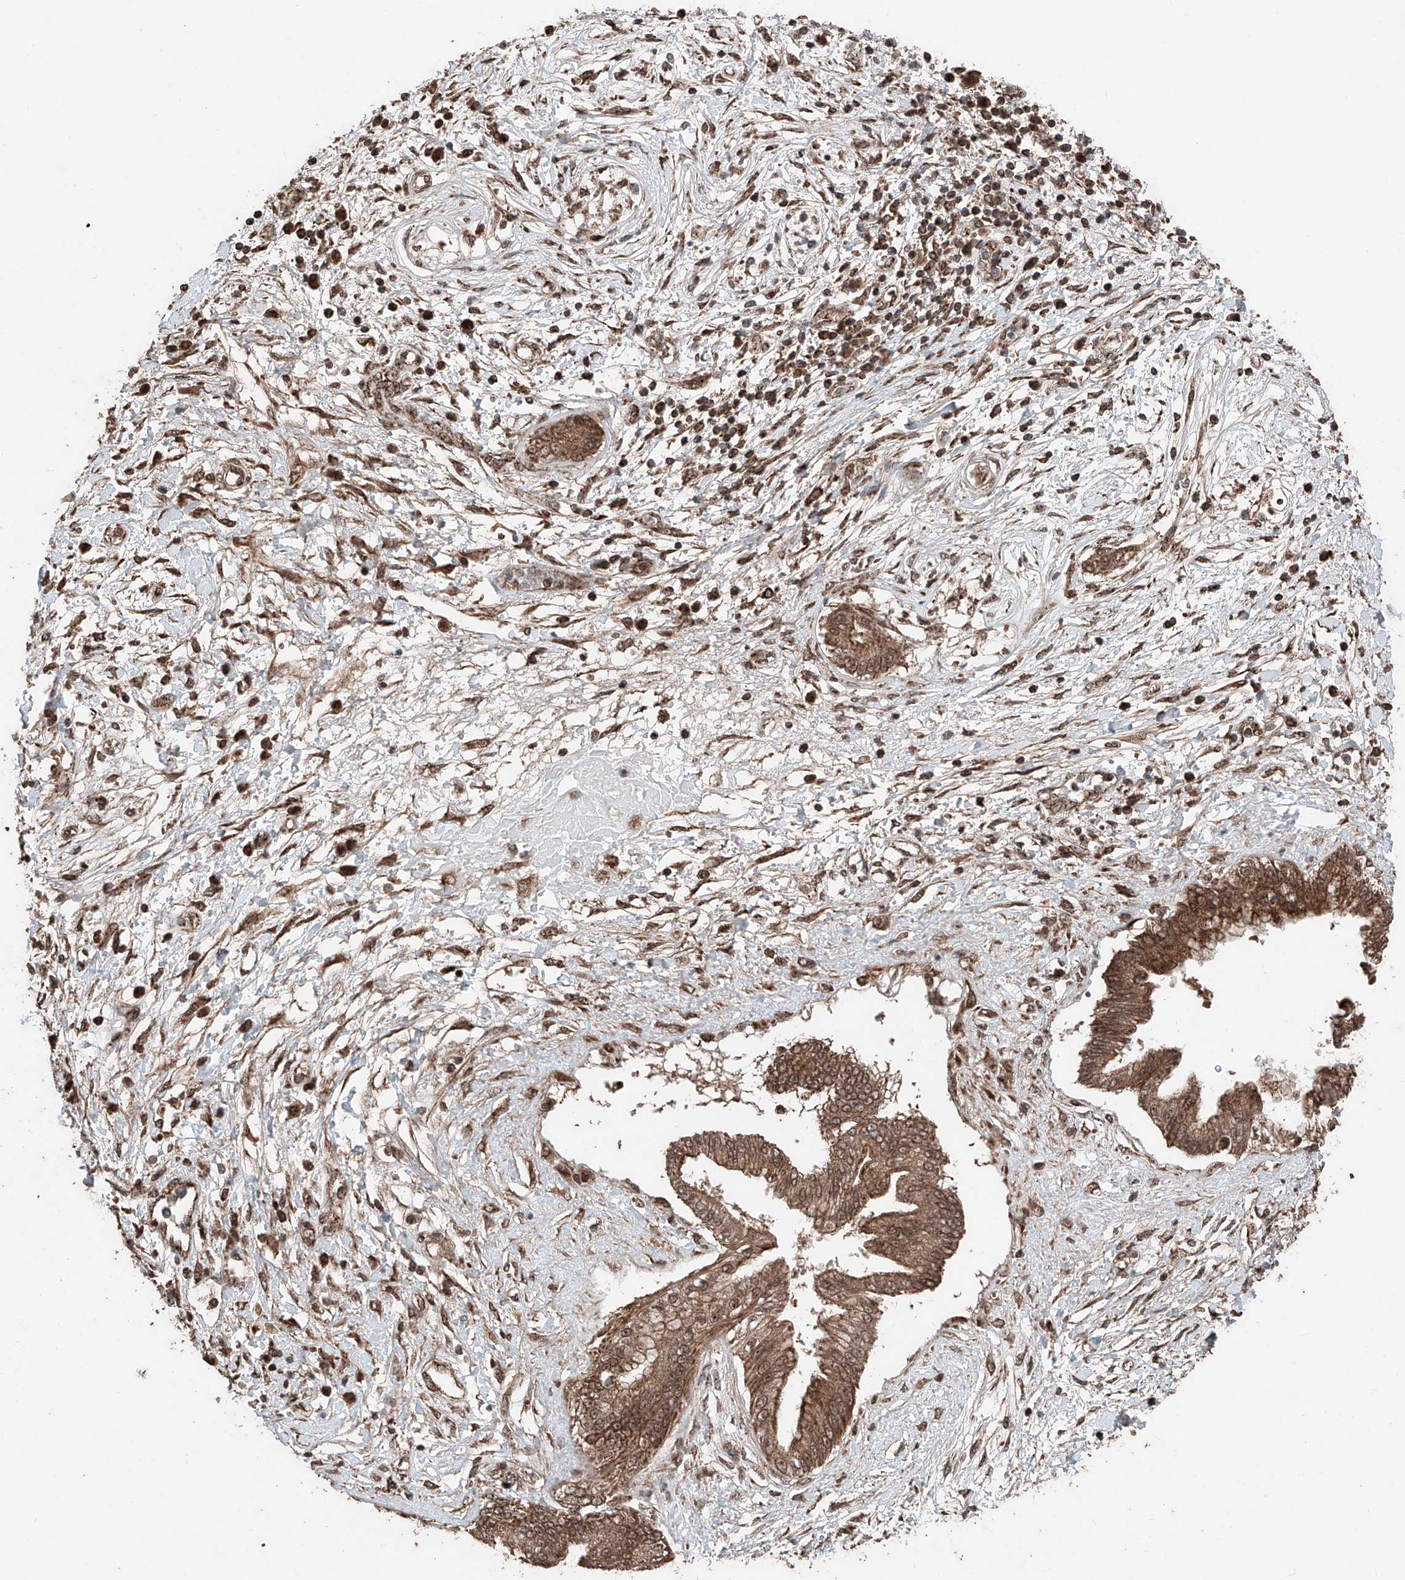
{"staining": {"intensity": "moderate", "quantity": ">75%", "location": "cytoplasmic/membranous,nuclear"}, "tissue": "pancreatic cancer", "cell_type": "Tumor cells", "image_type": "cancer", "snomed": [{"axis": "morphology", "description": "Adenocarcinoma, NOS"}, {"axis": "topography", "description": "Pancreas"}], "caption": "This is a photomicrograph of immunohistochemistry staining of pancreatic adenocarcinoma, which shows moderate staining in the cytoplasmic/membranous and nuclear of tumor cells.", "gene": "ZSCAN29", "patient": {"sex": "female", "age": 56}}